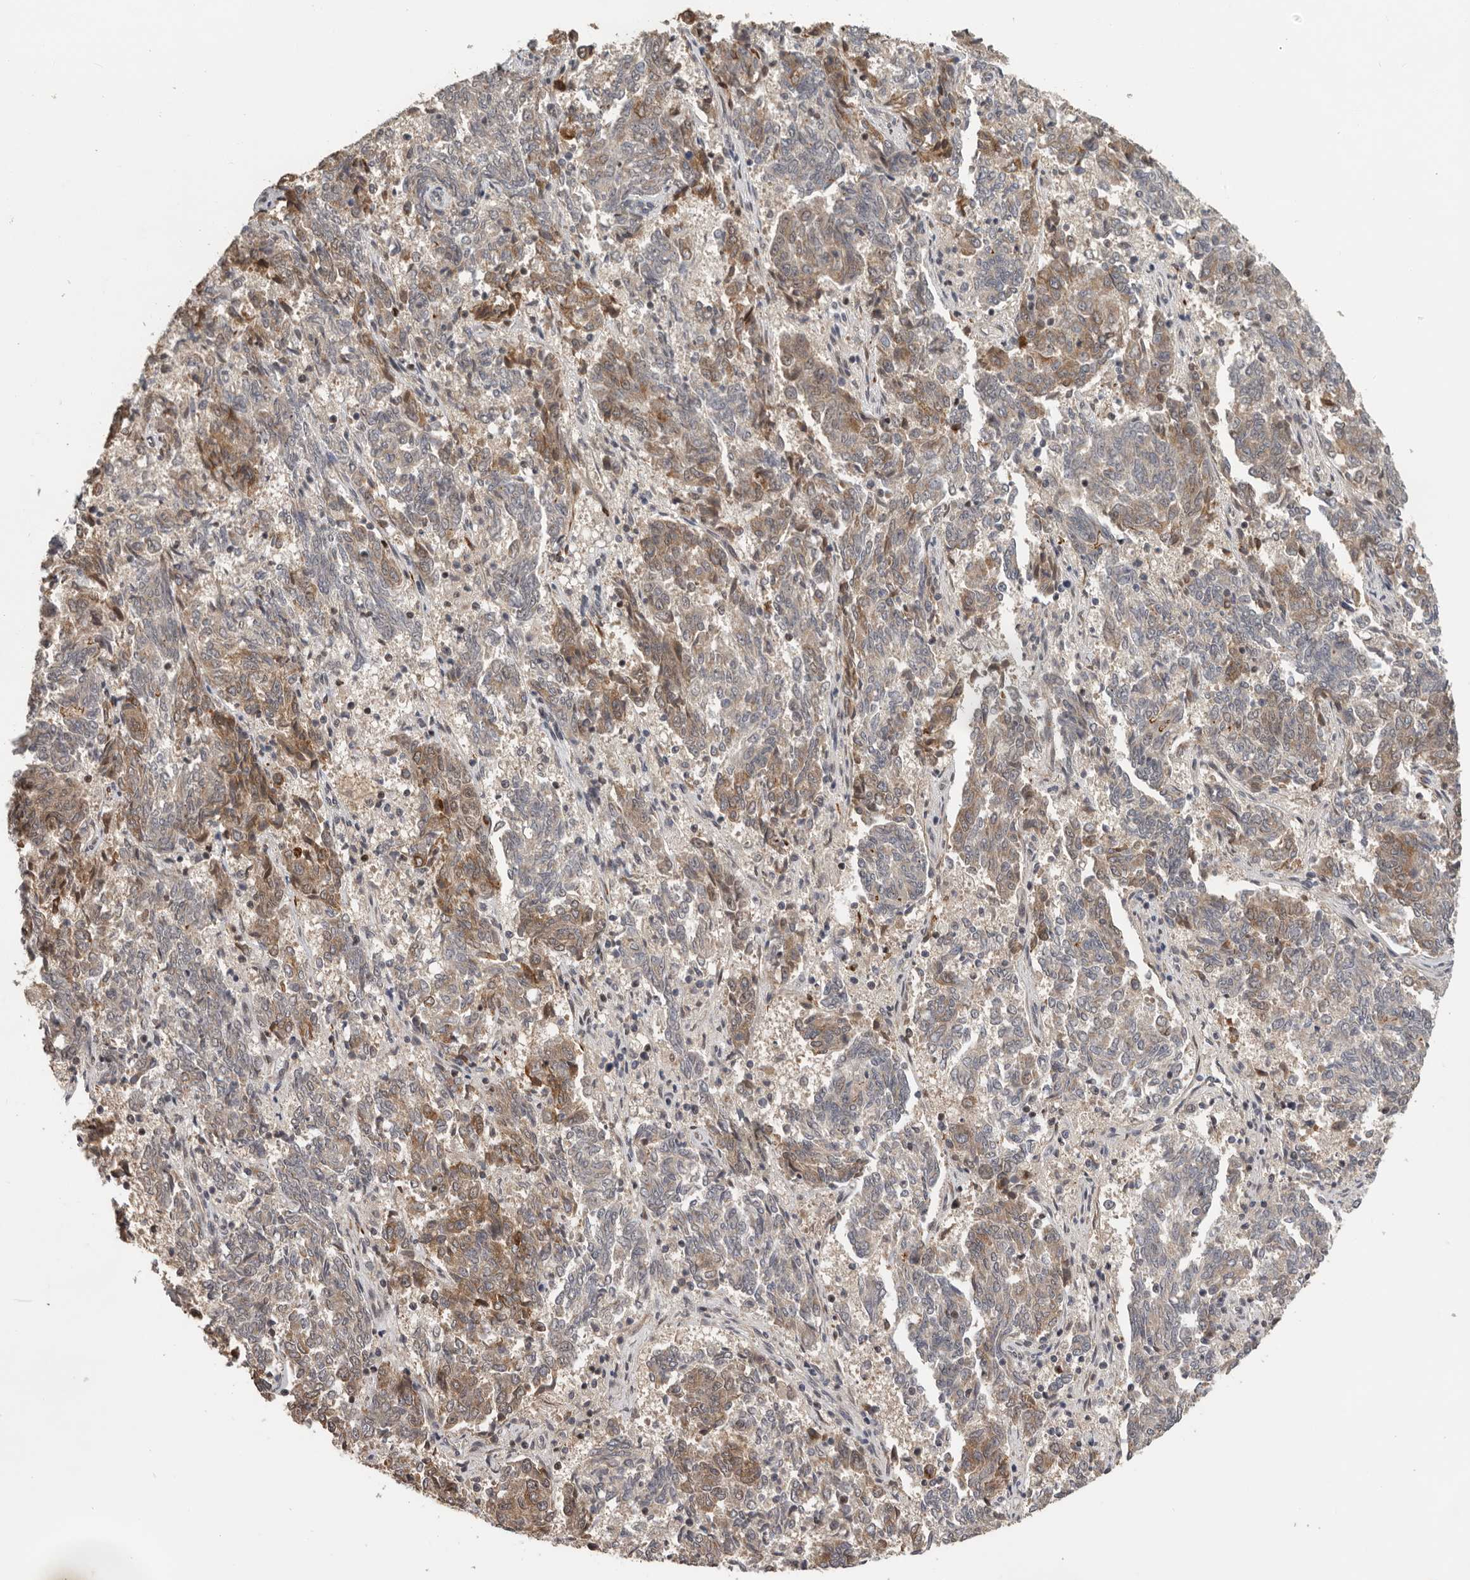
{"staining": {"intensity": "moderate", "quantity": "25%-75%", "location": "cytoplasmic/membranous,nuclear"}, "tissue": "endometrial cancer", "cell_type": "Tumor cells", "image_type": "cancer", "snomed": [{"axis": "morphology", "description": "Adenocarcinoma, NOS"}, {"axis": "topography", "description": "Endometrium"}], "caption": "Immunohistochemistry (IHC) image of endometrial cancer stained for a protein (brown), which exhibits medium levels of moderate cytoplasmic/membranous and nuclear positivity in about 25%-75% of tumor cells.", "gene": "HENMT1", "patient": {"sex": "female", "age": 80}}